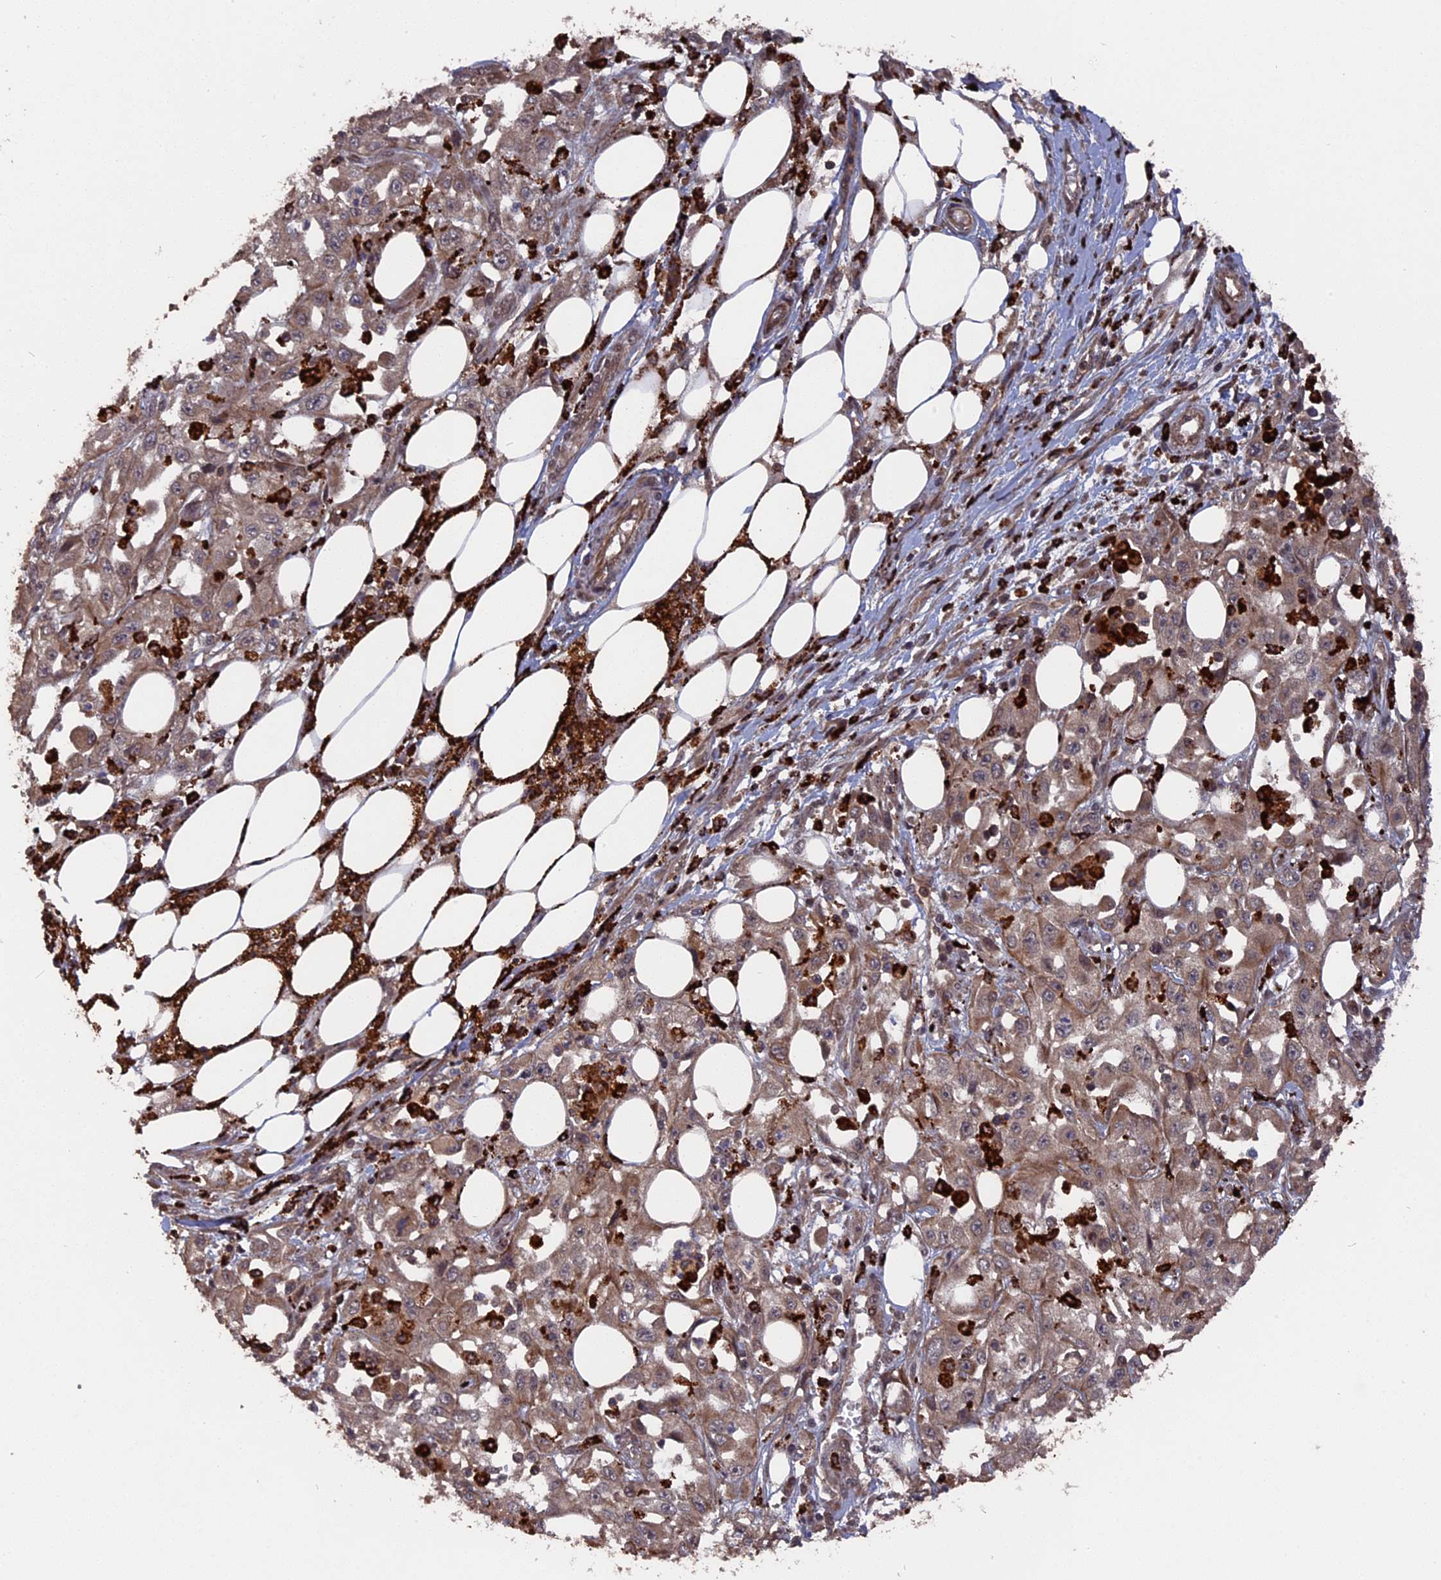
{"staining": {"intensity": "moderate", "quantity": ">75%", "location": "cytoplasmic/membranous"}, "tissue": "skin cancer", "cell_type": "Tumor cells", "image_type": "cancer", "snomed": [{"axis": "morphology", "description": "Squamous cell carcinoma, NOS"}, {"axis": "morphology", "description": "Squamous cell carcinoma, metastatic, NOS"}, {"axis": "topography", "description": "Skin"}, {"axis": "topography", "description": "Lymph node"}], "caption": "Approximately >75% of tumor cells in skin cancer display moderate cytoplasmic/membranous protein expression as visualized by brown immunohistochemical staining.", "gene": "TELO2", "patient": {"sex": "male", "age": 75}}